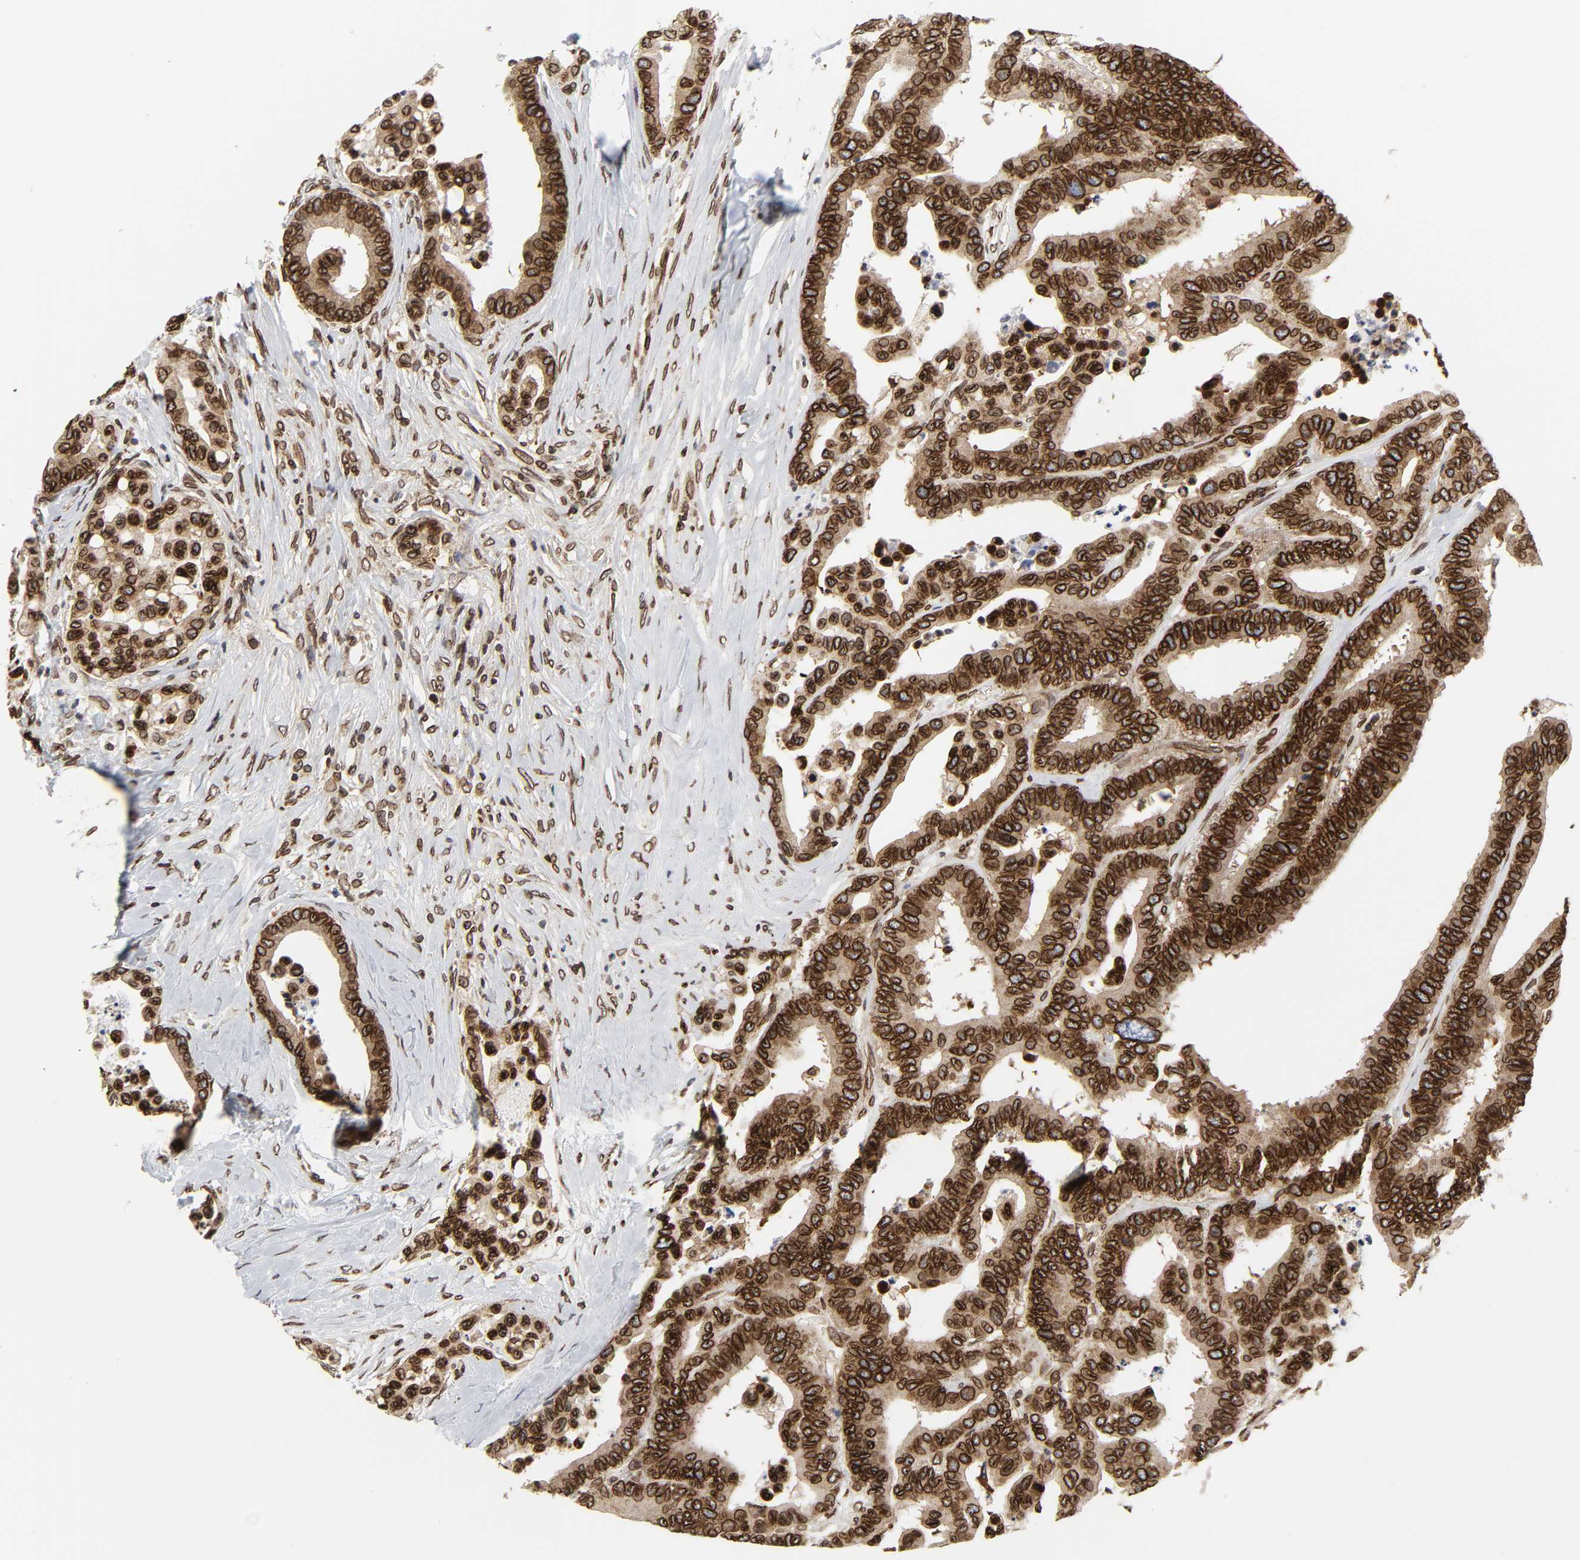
{"staining": {"intensity": "strong", "quantity": ">75%", "location": "cytoplasmic/membranous,nuclear"}, "tissue": "colorectal cancer", "cell_type": "Tumor cells", "image_type": "cancer", "snomed": [{"axis": "morphology", "description": "Adenocarcinoma, NOS"}, {"axis": "topography", "description": "Colon"}], "caption": "A high-resolution micrograph shows IHC staining of colorectal cancer (adenocarcinoma), which reveals strong cytoplasmic/membranous and nuclear staining in approximately >75% of tumor cells. The staining was performed using DAB to visualize the protein expression in brown, while the nuclei were stained in blue with hematoxylin (Magnification: 20x).", "gene": "RANGAP1", "patient": {"sex": "male", "age": 82}}